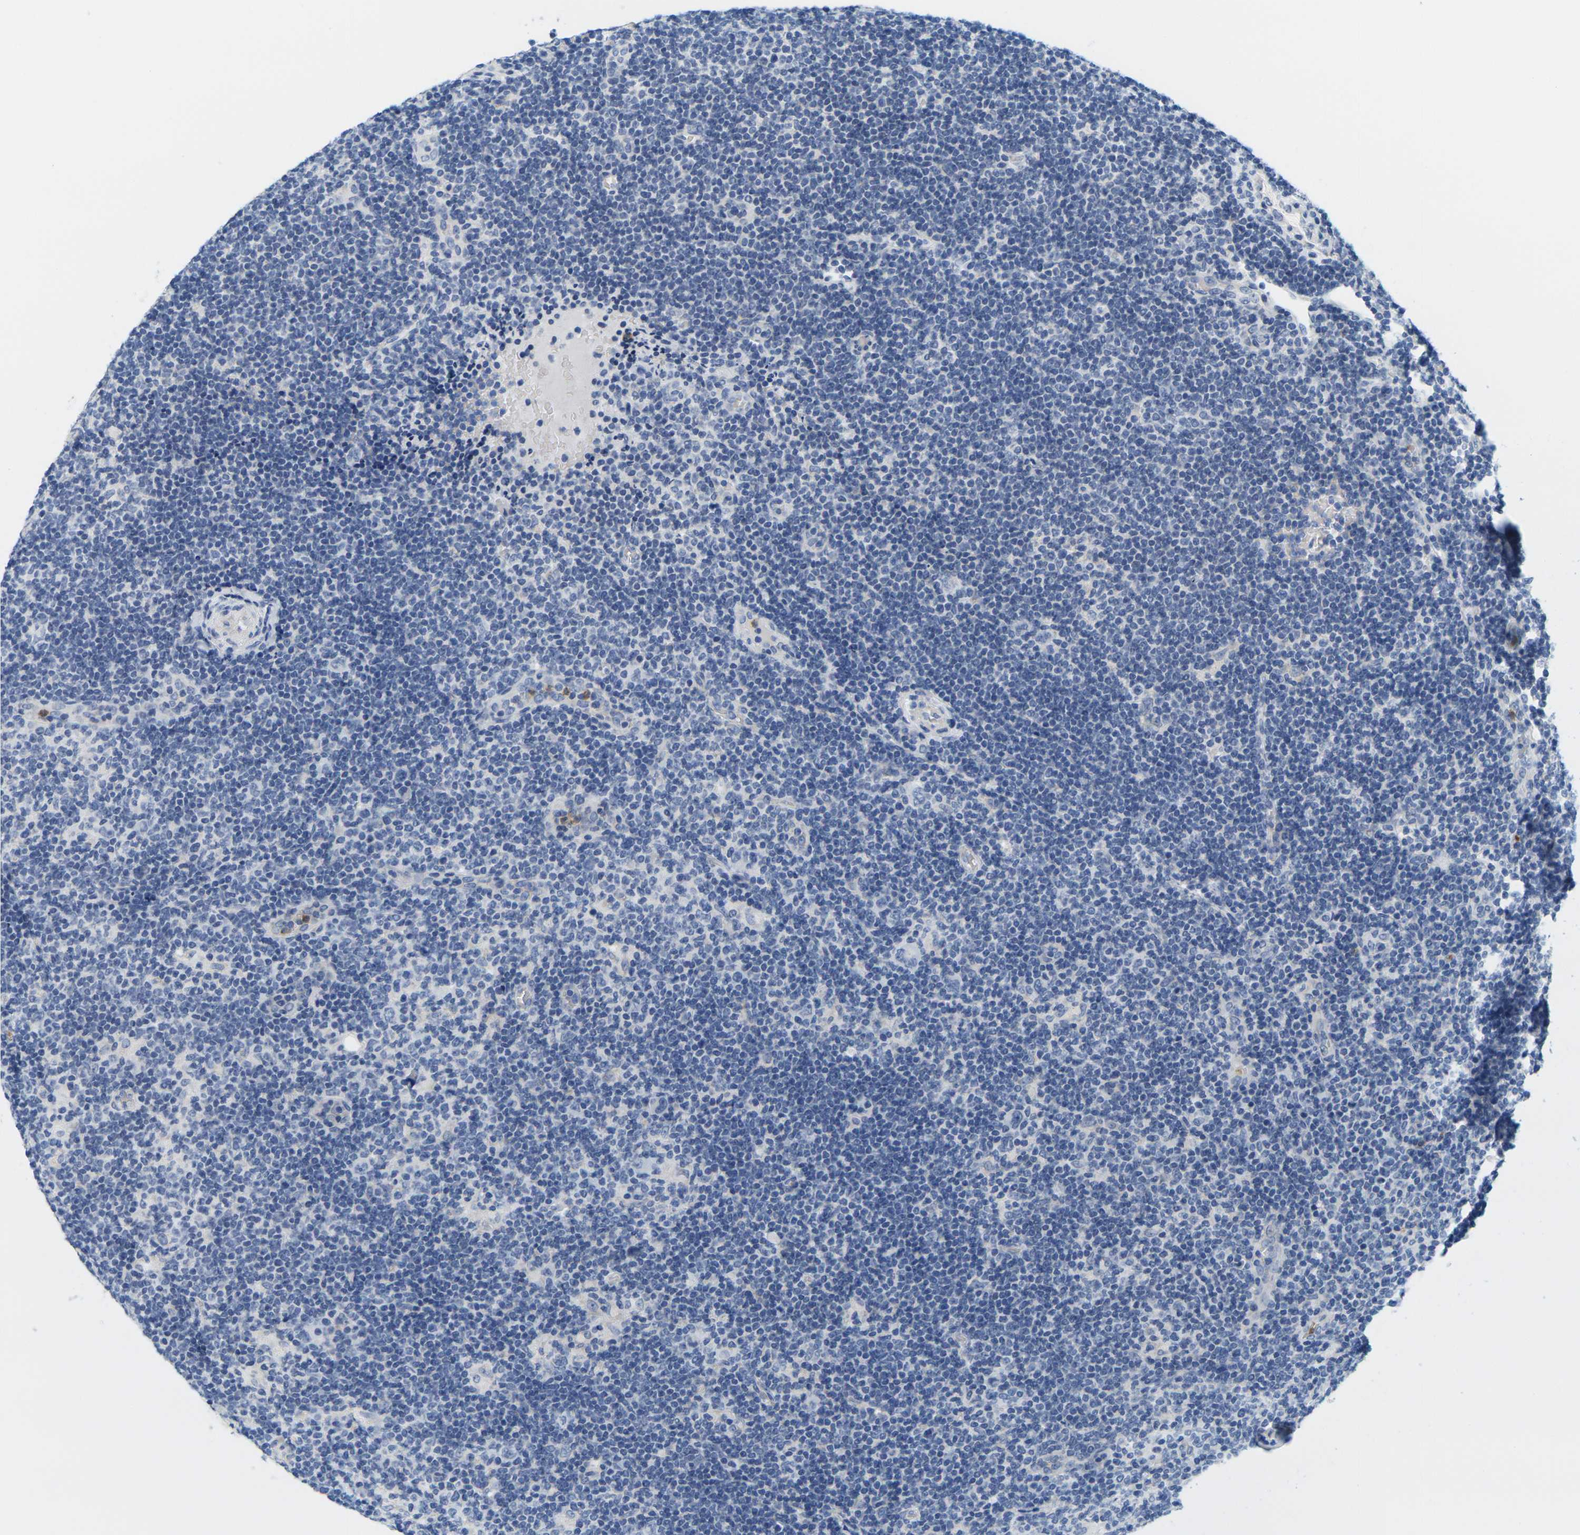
{"staining": {"intensity": "negative", "quantity": "none", "location": "none"}, "tissue": "lymphoma", "cell_type": "Tumor cells", "image_type": "cancer", "snomed": [{"axis": "morphology", "description": "Hodgkin's disease, NOS"}, {"axis": "topography", "description": "Lymph node"}], "caption": "Lymphoma was stained to show a protein in brown. There is no significant positivity in tumor cells.", "gene": "KLK5", "patient": {"sex": "female", "age": 57}}